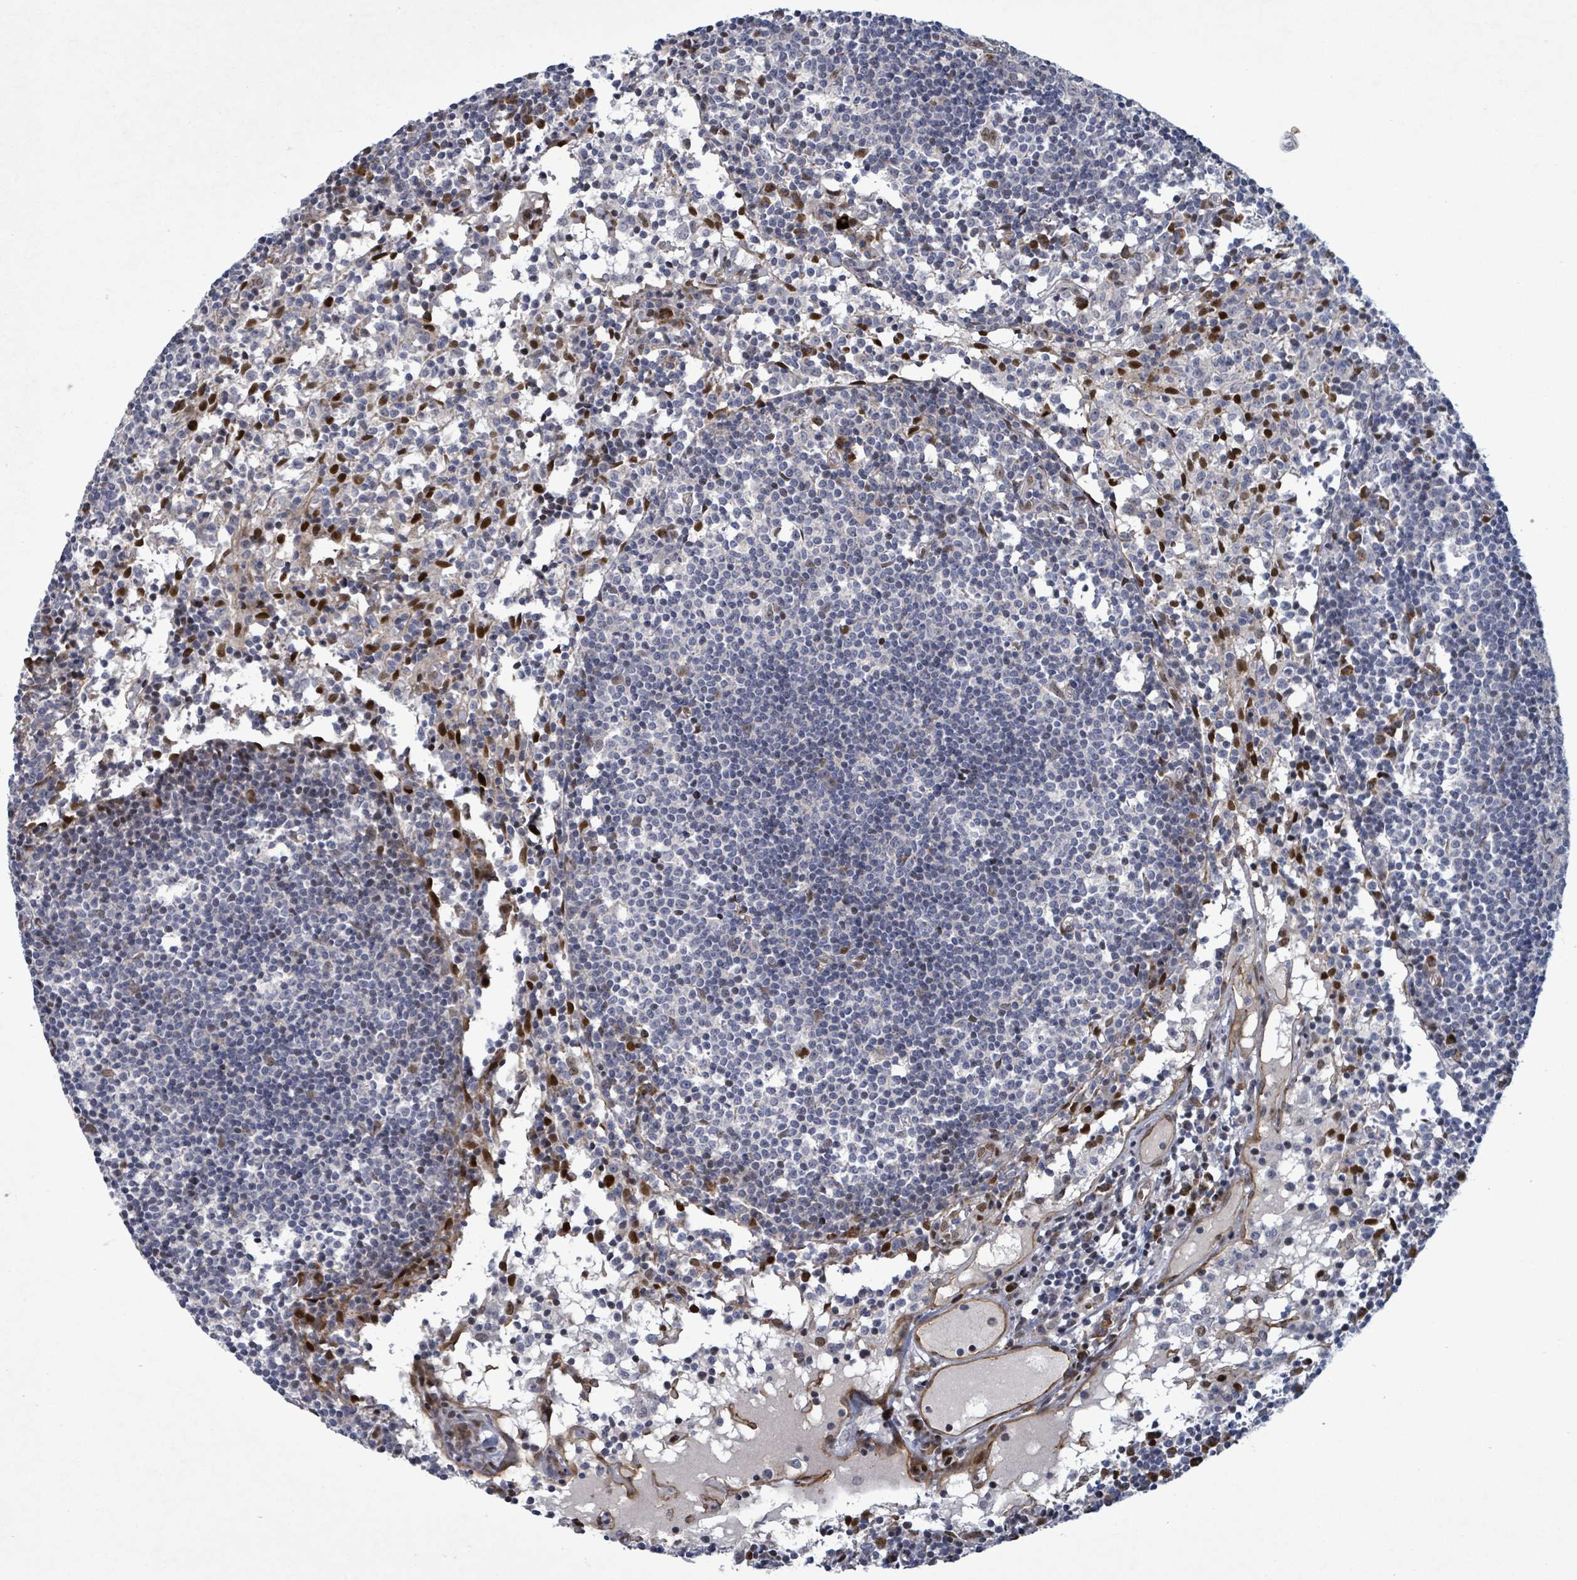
{"staining": {"intensity": "negative", "quantity": "none", "location": "none"}, "tissue": "lymph node", "cell_type": "Germinal center cells", "image_type": "normal", "snomed": [{"axis": "morphology", "description": "Normal tissue, NOS"}, {"axis": "topography", "description": "Lymph node"}], "caption": "A histopathology image of lymph node stained for a protein shows no brown staining in germinal center cells.", "gene": "TUSC1", "patient": {"sex": "female", "age": 55}}